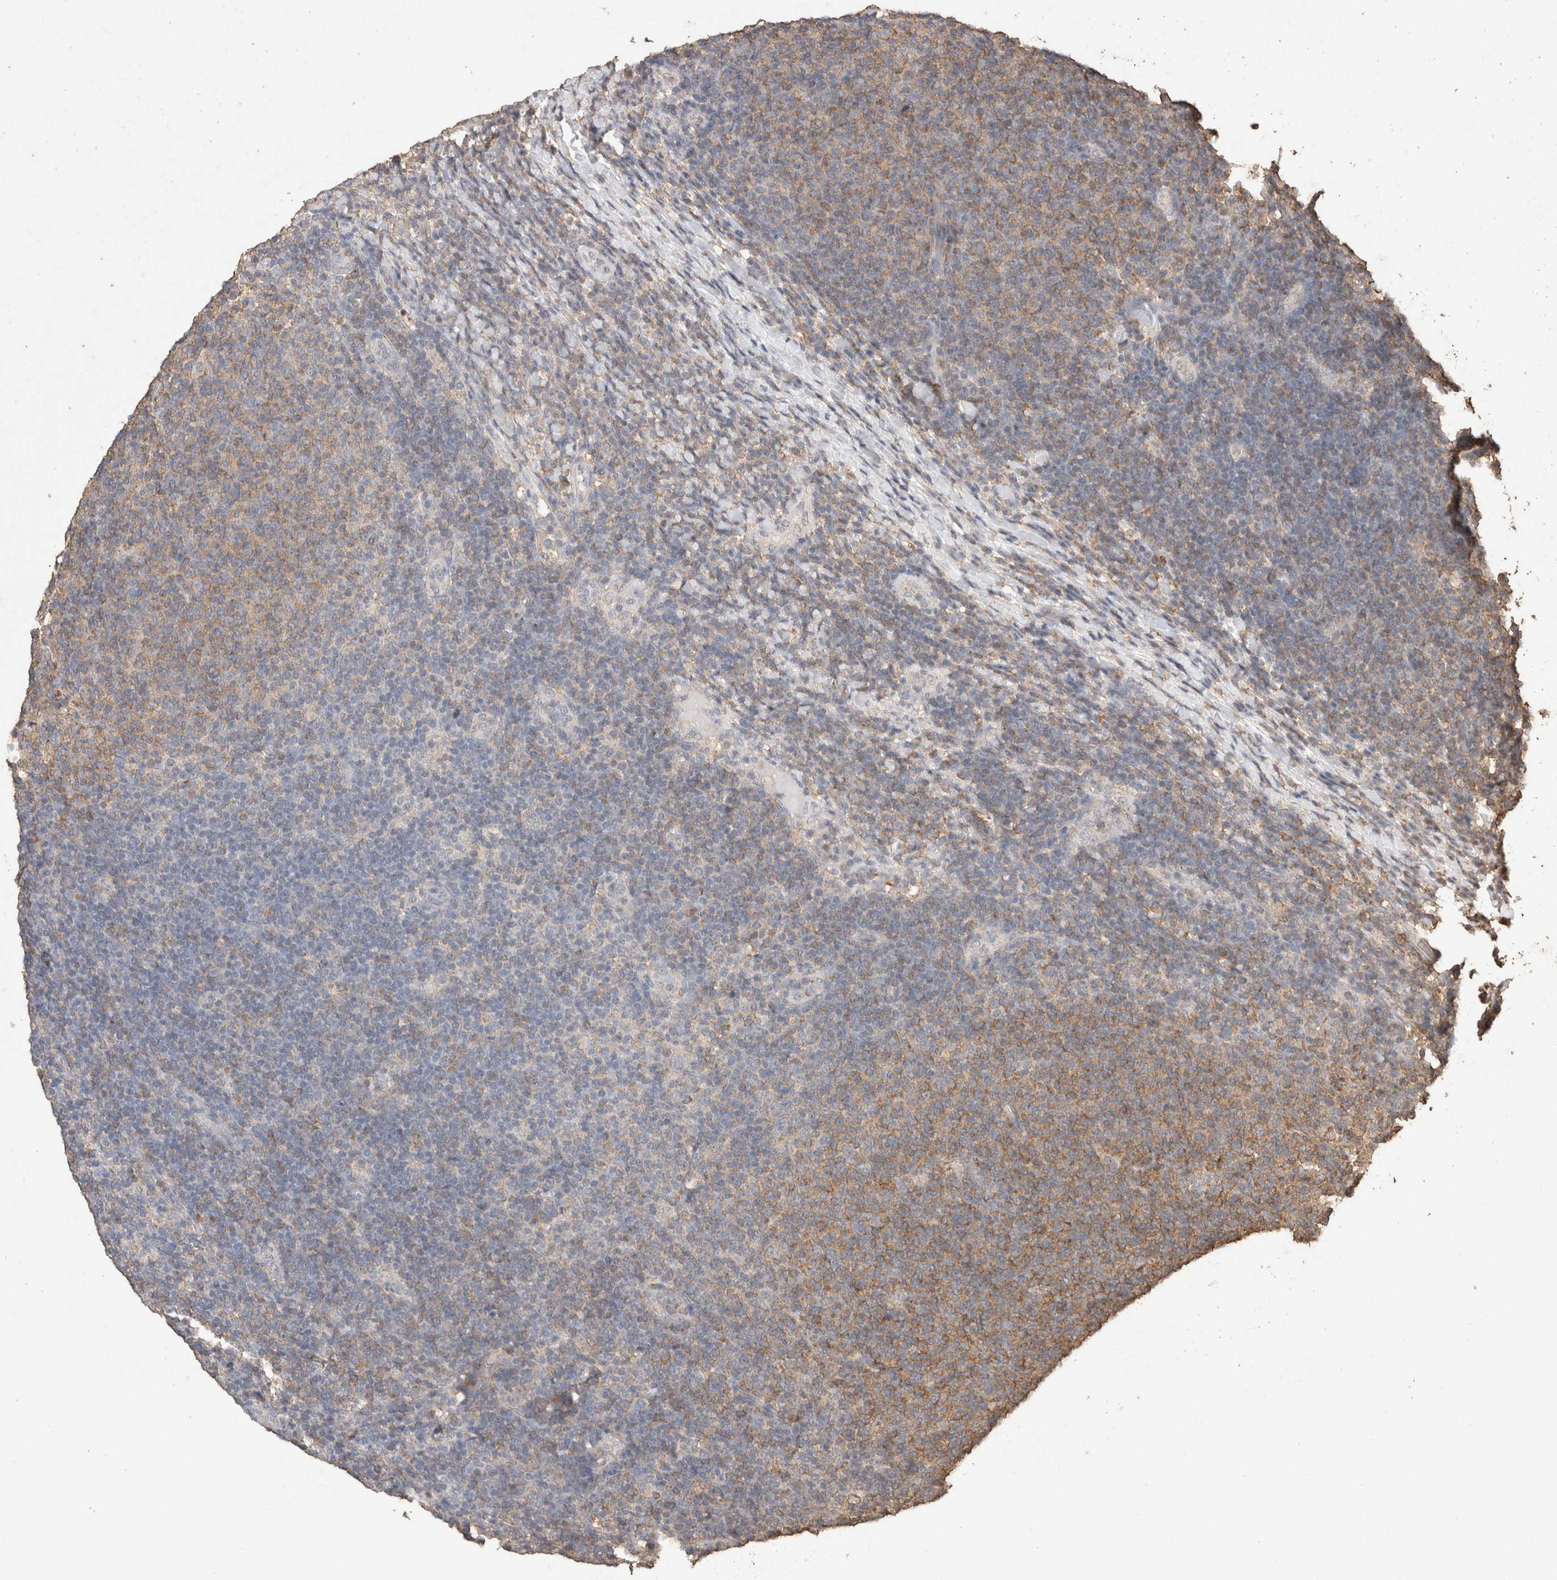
{"staining": {"intensity": "weak", "quantity": "<25%", "location": "cytoplasmic/membranous"}, "tissue": "lymphoma", "cell_type": "Tumor cells", "image_type": "cancer", "snomed": [{"axis": "morphology", "description": "Malignant lymphoma, non-Hodgkin's type, Low grade"}, {"axis": "topography", "description": "Lymph node"}], "caption": "There is no significant staining in tumor cells of lymphoma.", "gene": "CX3CL1", "patient": {"sex": "male", "age": 66}}